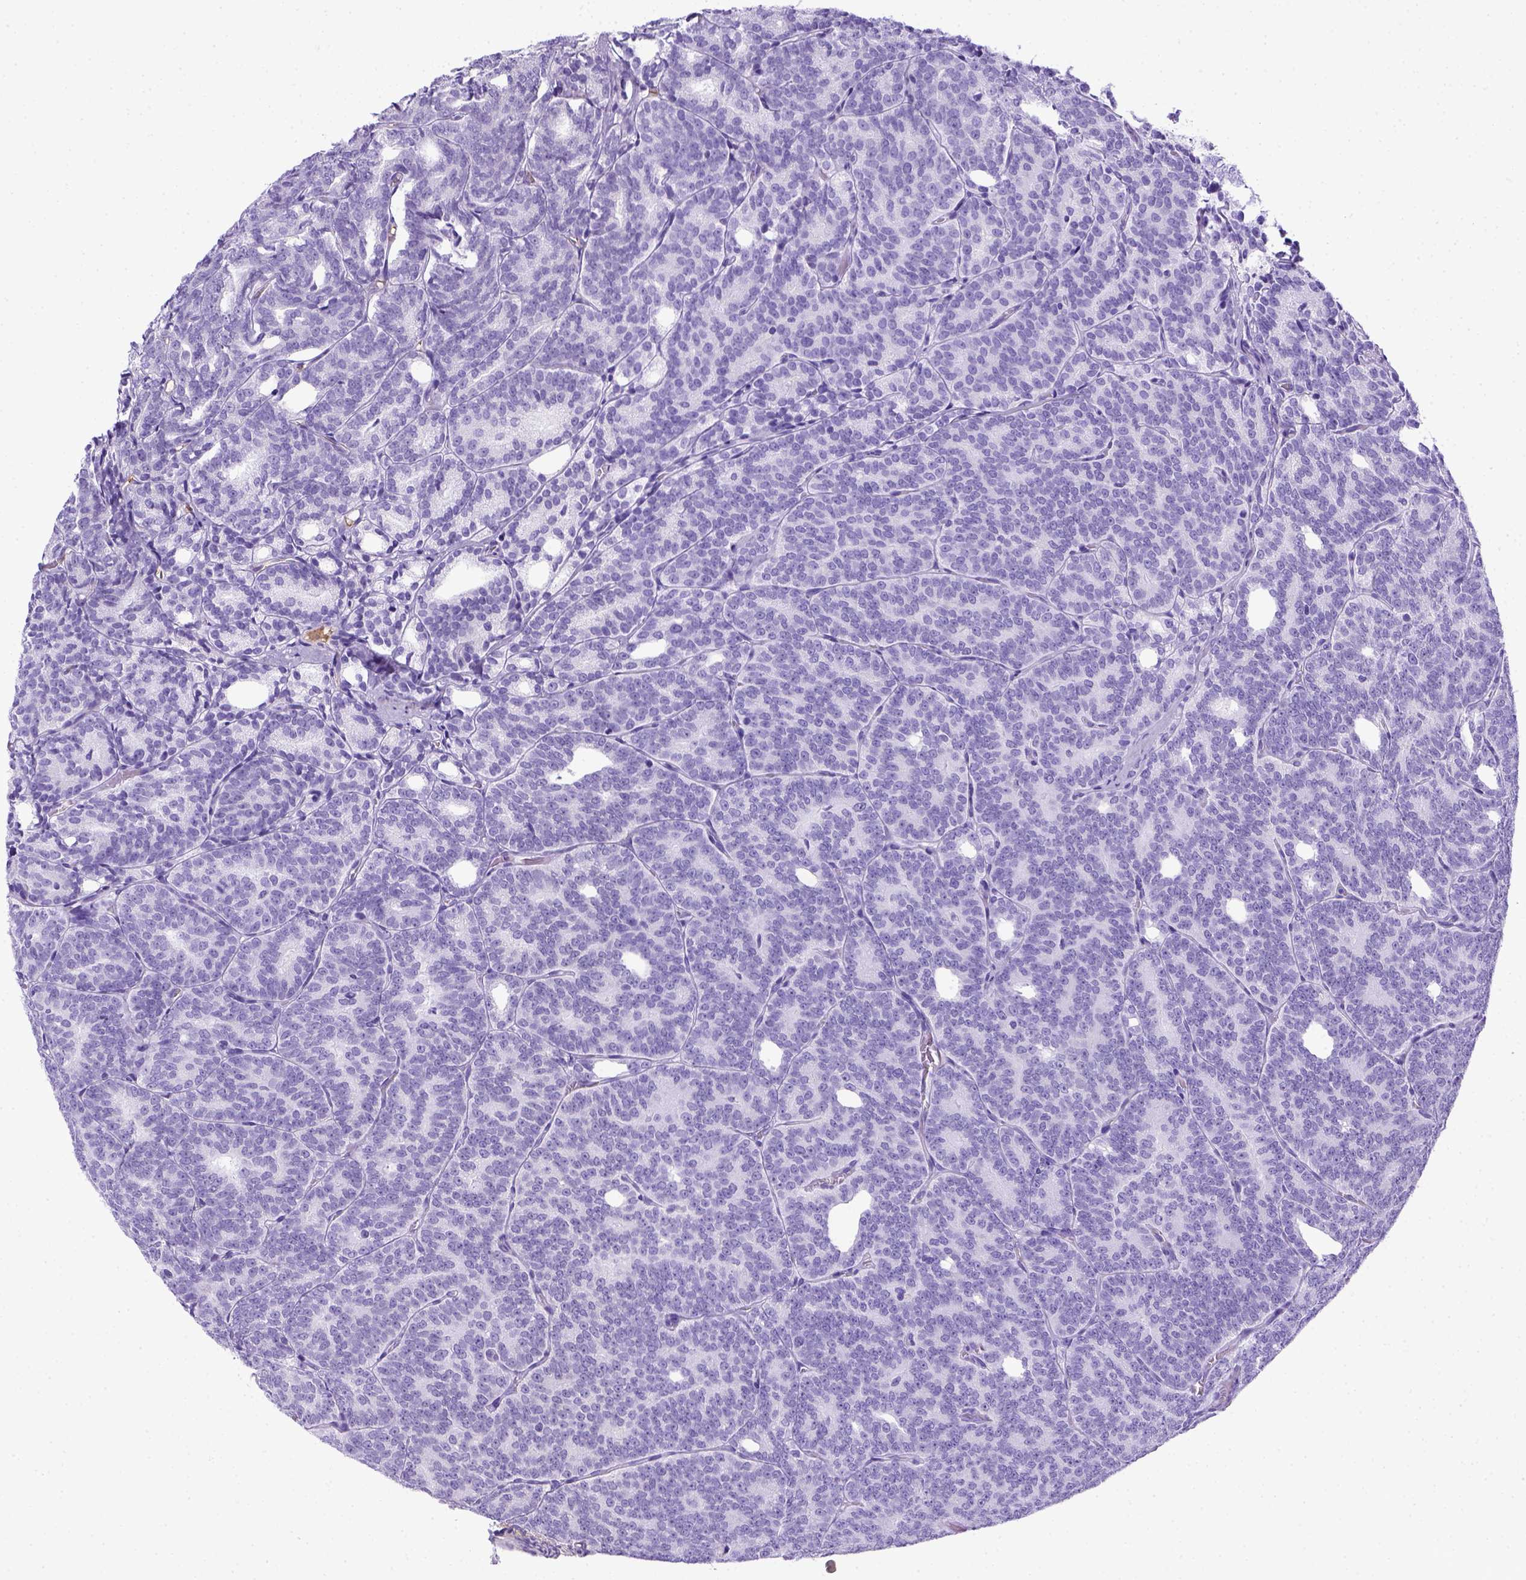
{"staining": {"intensity": "negative", "quantity": "none", "location": "none"}, "tissue": "prostate cancer", "cell_type": "Tumor cells", "image_type": "cancer", "snomed": [{"axis": "morphology", "description": "Adenocarcinoma, High grade"}, {"axis": "topography", "description": "Prostate"}], "caption": "Human prostate high-grade adenocarcinoma stained for a protein using immunohistochemistry (IHC) demonstrates no positivity in tumor cells.", "gene": "ITIH4", "patient": {"sex": "male", "age": 53}}